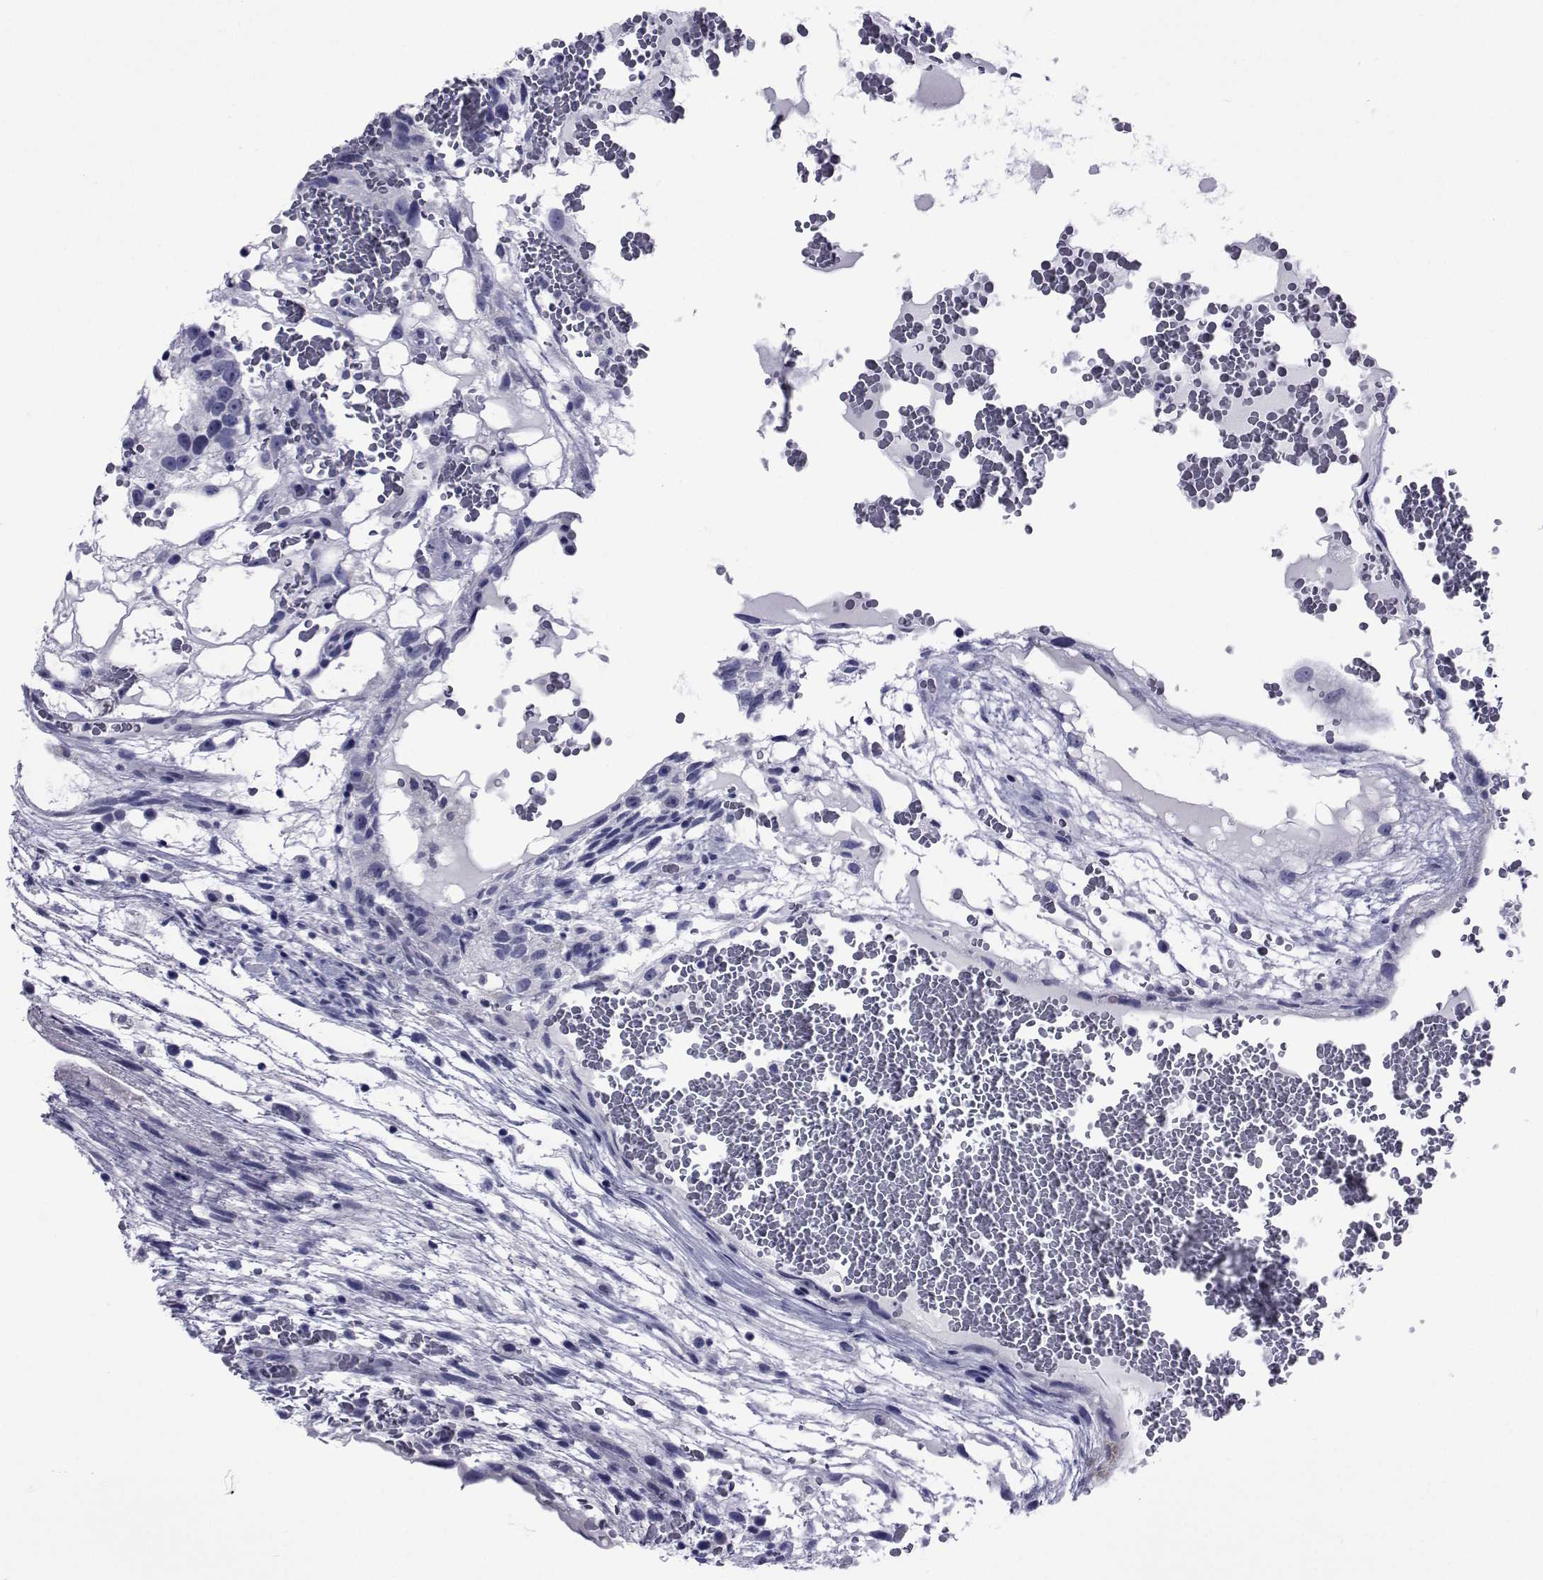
{"staining": {"intensity": "negative", "quantity": "none", "location": "none"}, "tissue": "testis cancer", "cell_type": "Tumor cells", "image_type": "cancer", "snomed": [{"axis": "morphology", "description": "Normal tissue, NOS"}, {"axis": "morphology", "description": "Carcinoma, Embryonal, NOS"}, {"axis": "topography", "description": "Testis"}], "caption": "High magnification brightfield microscopy of testis embryonal carcinoma stained with DAB (3,3'-diaminobenzidine) (brown) and counterstained with hematoxylin (blue): tumor cells show no significant positivity.", "gene": "GKAP1", "patient": {"sex": "male", "age": 32}}